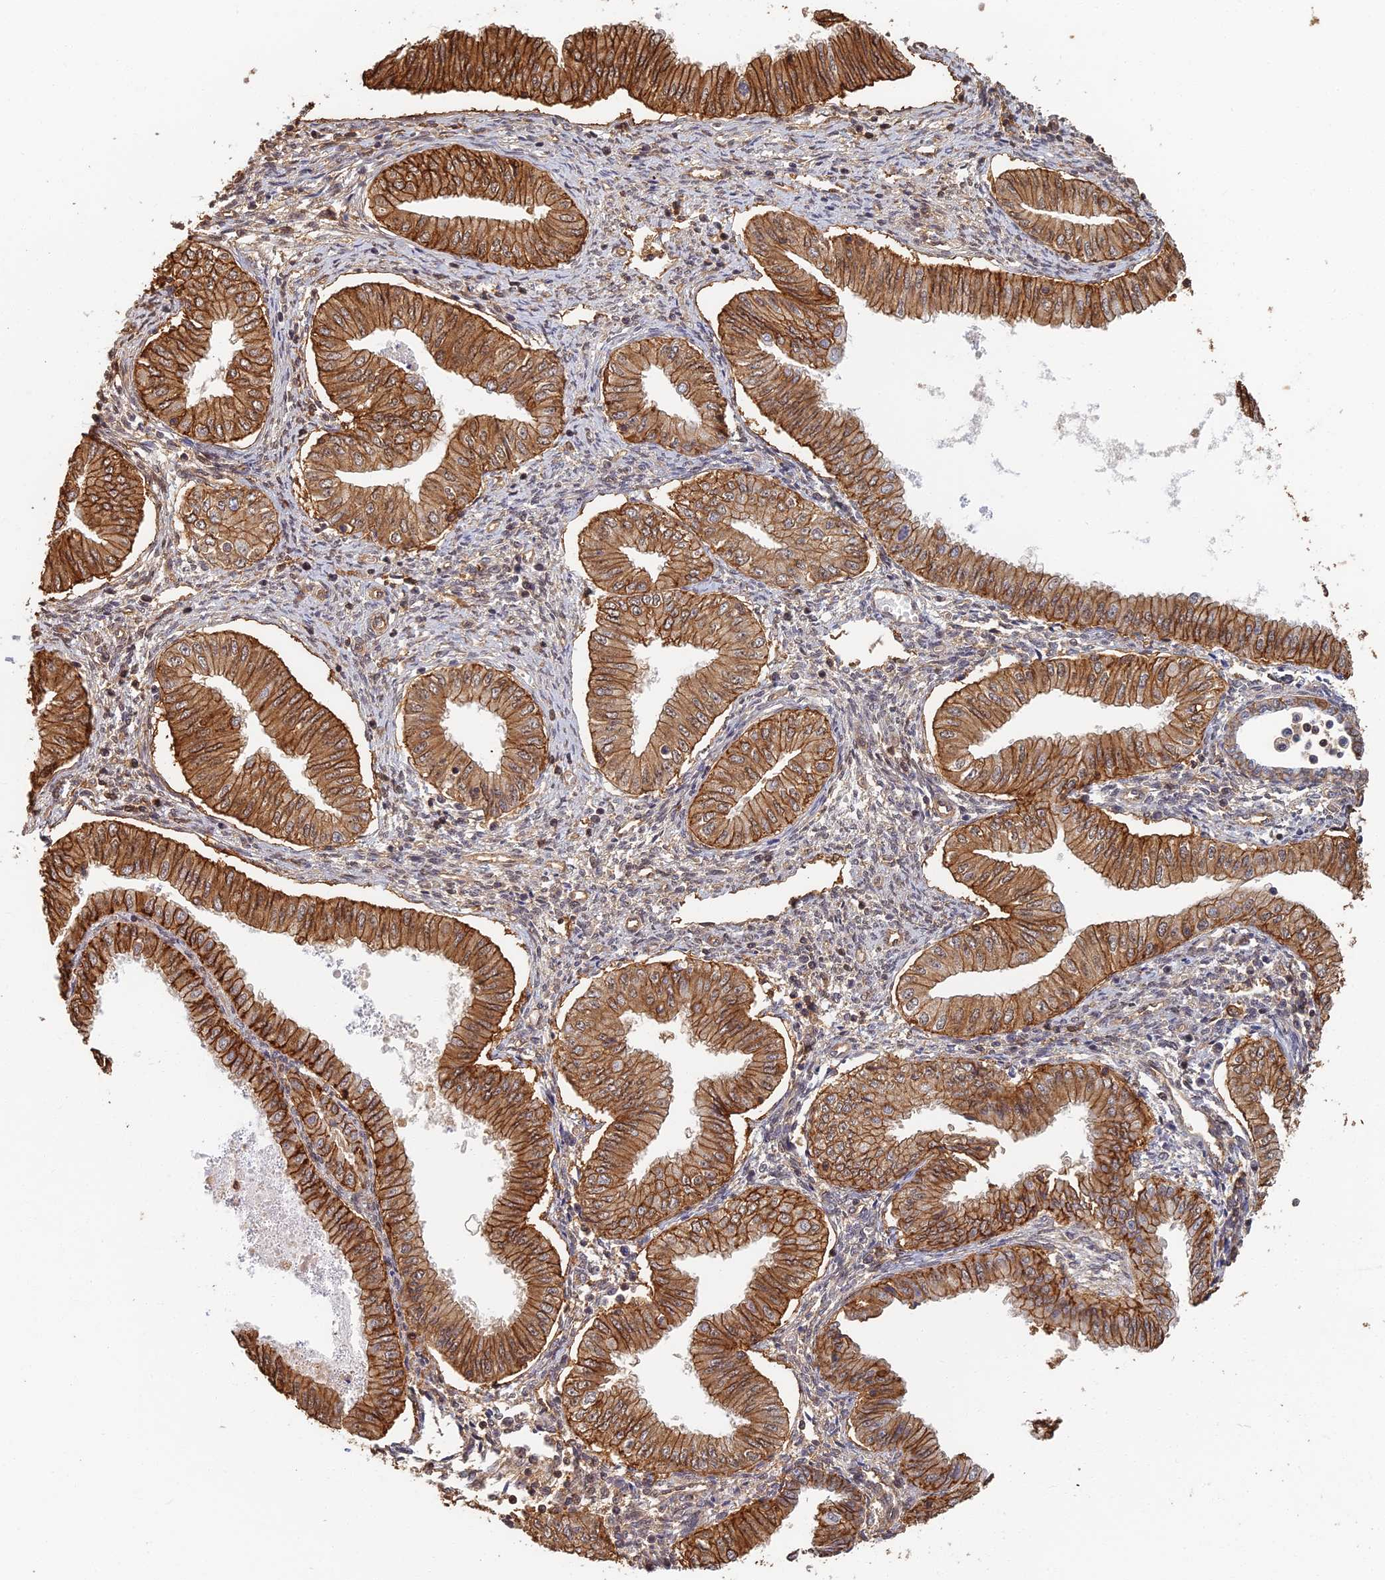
{"staining": {"intensity": "strong", "quantity": ">75%", "location": "cytoplasmic/membranous"}, "tissue": "endometrial cancer", "cell_type": "Tumor cells", "image_type": "cancer", "snomed": [{"axis": "morphology", "description": "Normal tissue, NOS"}, {"axis": "morphology", "description": "Adenocarcinoma, NOS"}, {"axis": "topography", "description": "Endometrium"}], "caption": "Immunohistochemistry (IHC) (DAB) staining of human endometrial adenocarcinoma displays strong cytoplasmic/membranous protein positivity in about >75% of tumor cells.", "gene": "LRRN3", "patient": {"sex": "female", "age": 53}}